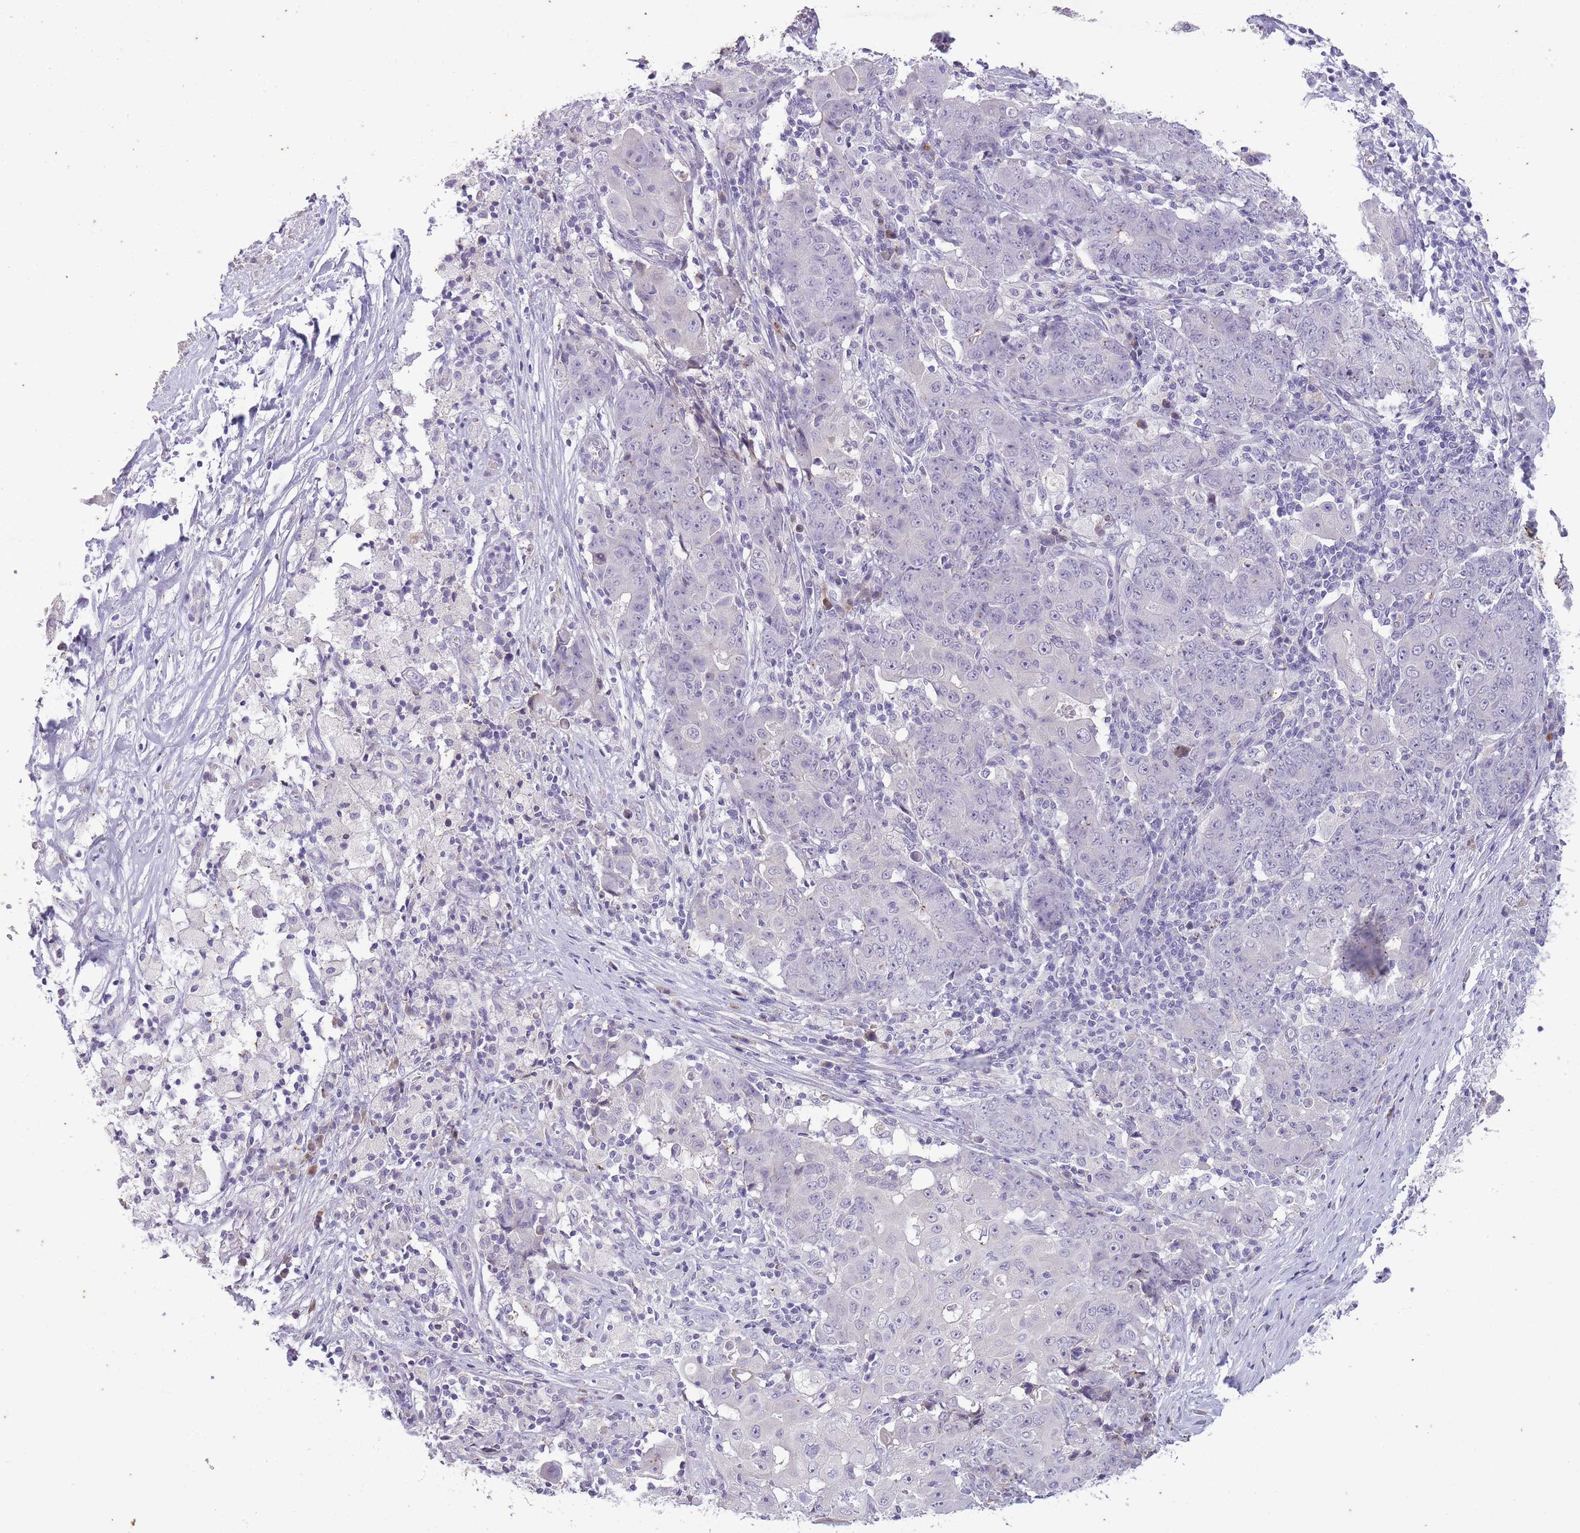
{"staining": {"intensity": "negative", "quantity": "none", "location": "none"}, "tissue": "ovarian cancer", "cell_type": "Tumor cells", "image_type": "cancer", "snomed": [{"axis": "morphology", "description": "Carcinoma, endometroid"}, {"axis": "topography", "description": "Ovary"}], "caption": "Tumor cells show no significant protein expression in ovarian endometroid carcinoma.", "gene": "CNTNAP3", "patient": {"sex": "female", "age": 42}}